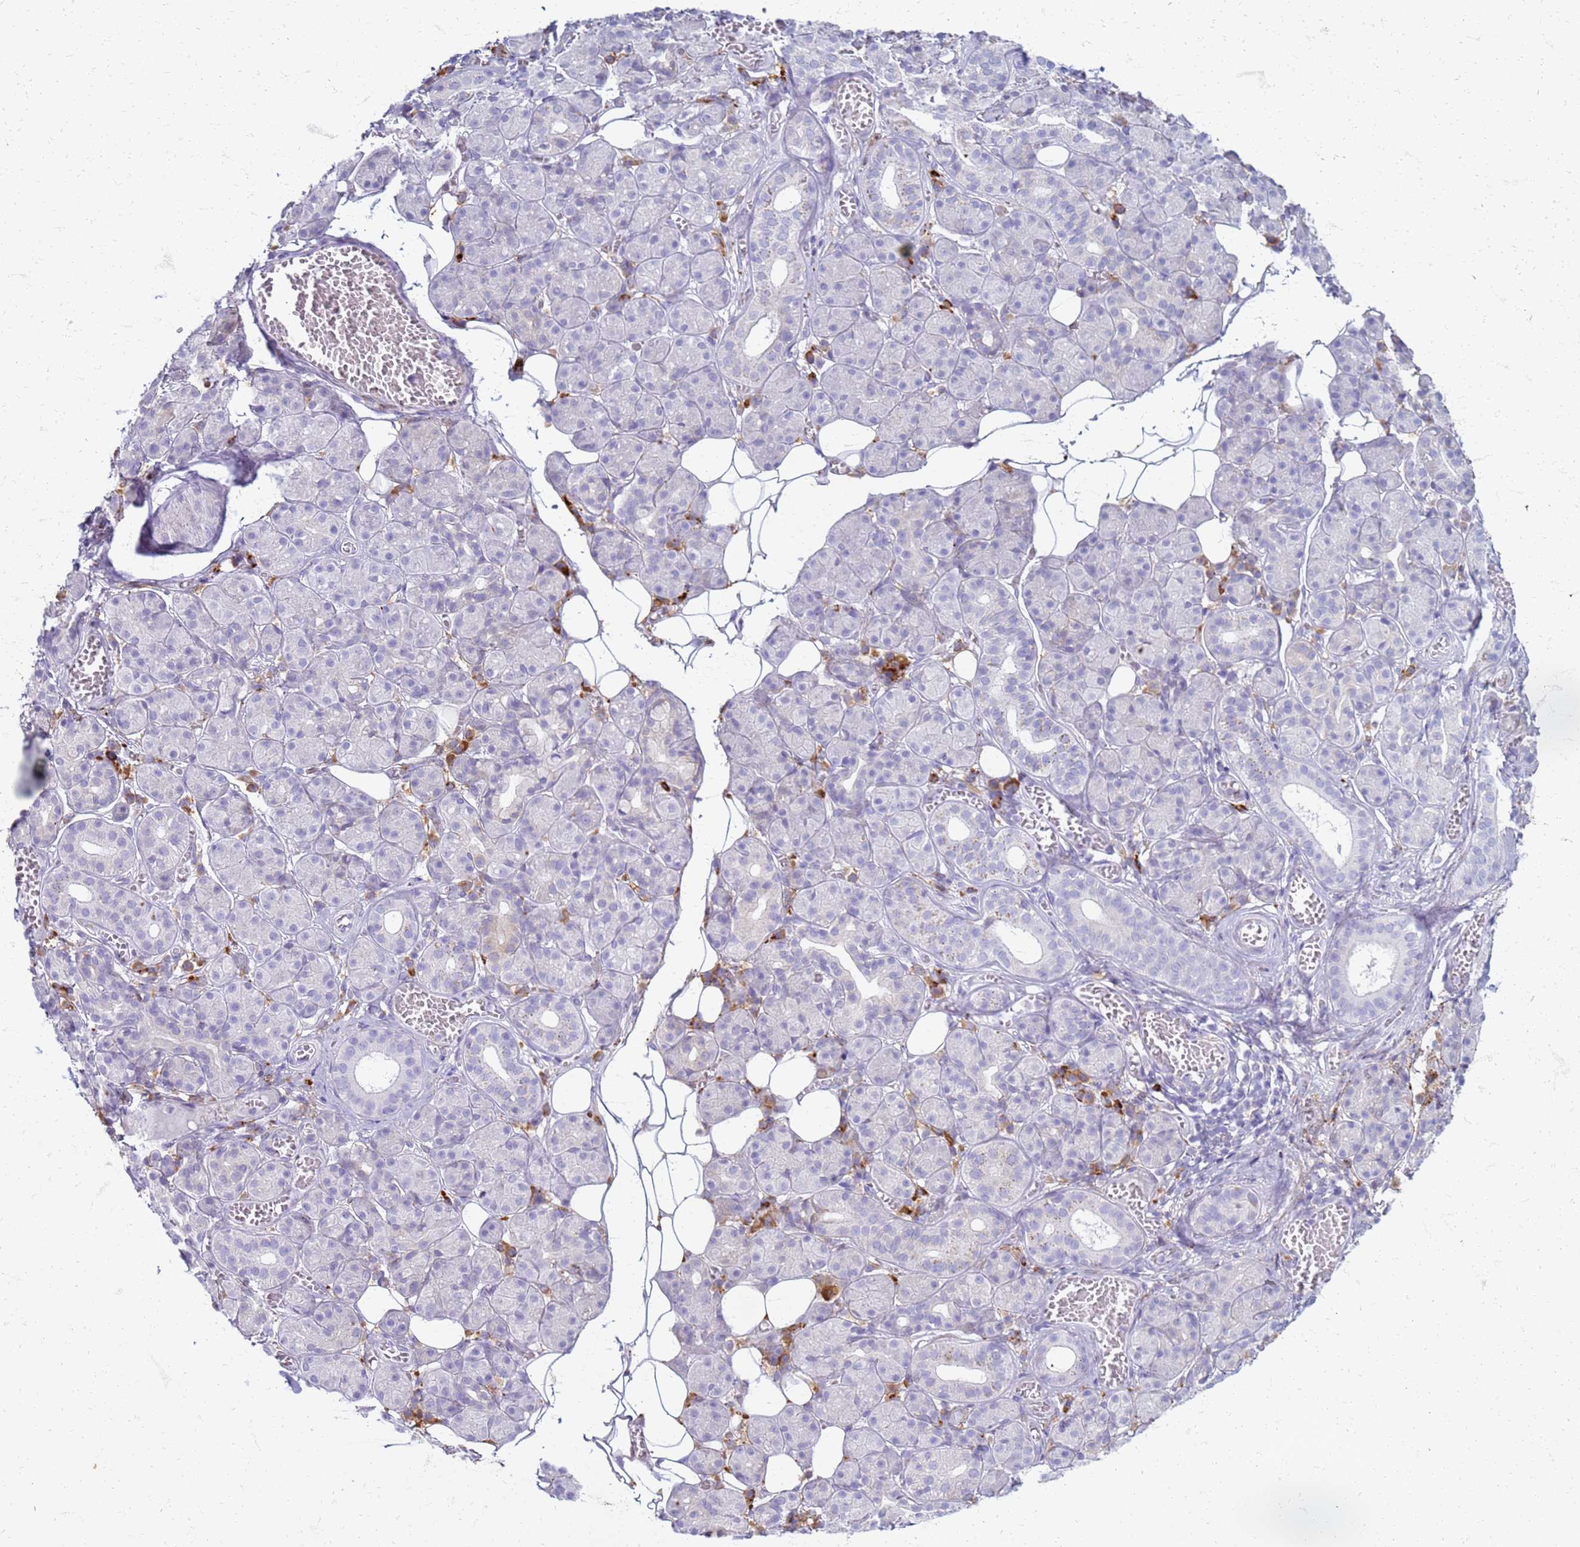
{"staining": {"intensity": "negative", "quantity": "none", "location": "none"}, "tissue": "salivary gland", "cell_type": "Glandular cells", "image_type": "normal", "snomed": [{"axis": "morphology", "description": "Normal tissue, NOS"}, {"axis": "topography", "description": "Salivary gland"}], "caption": "The image demonstrates no significant positivity in glandular cells of salivary gland. Nuclei are stained in blue.", "gene": "PDK3", "patient": {"sex": "male", "age": 63}}